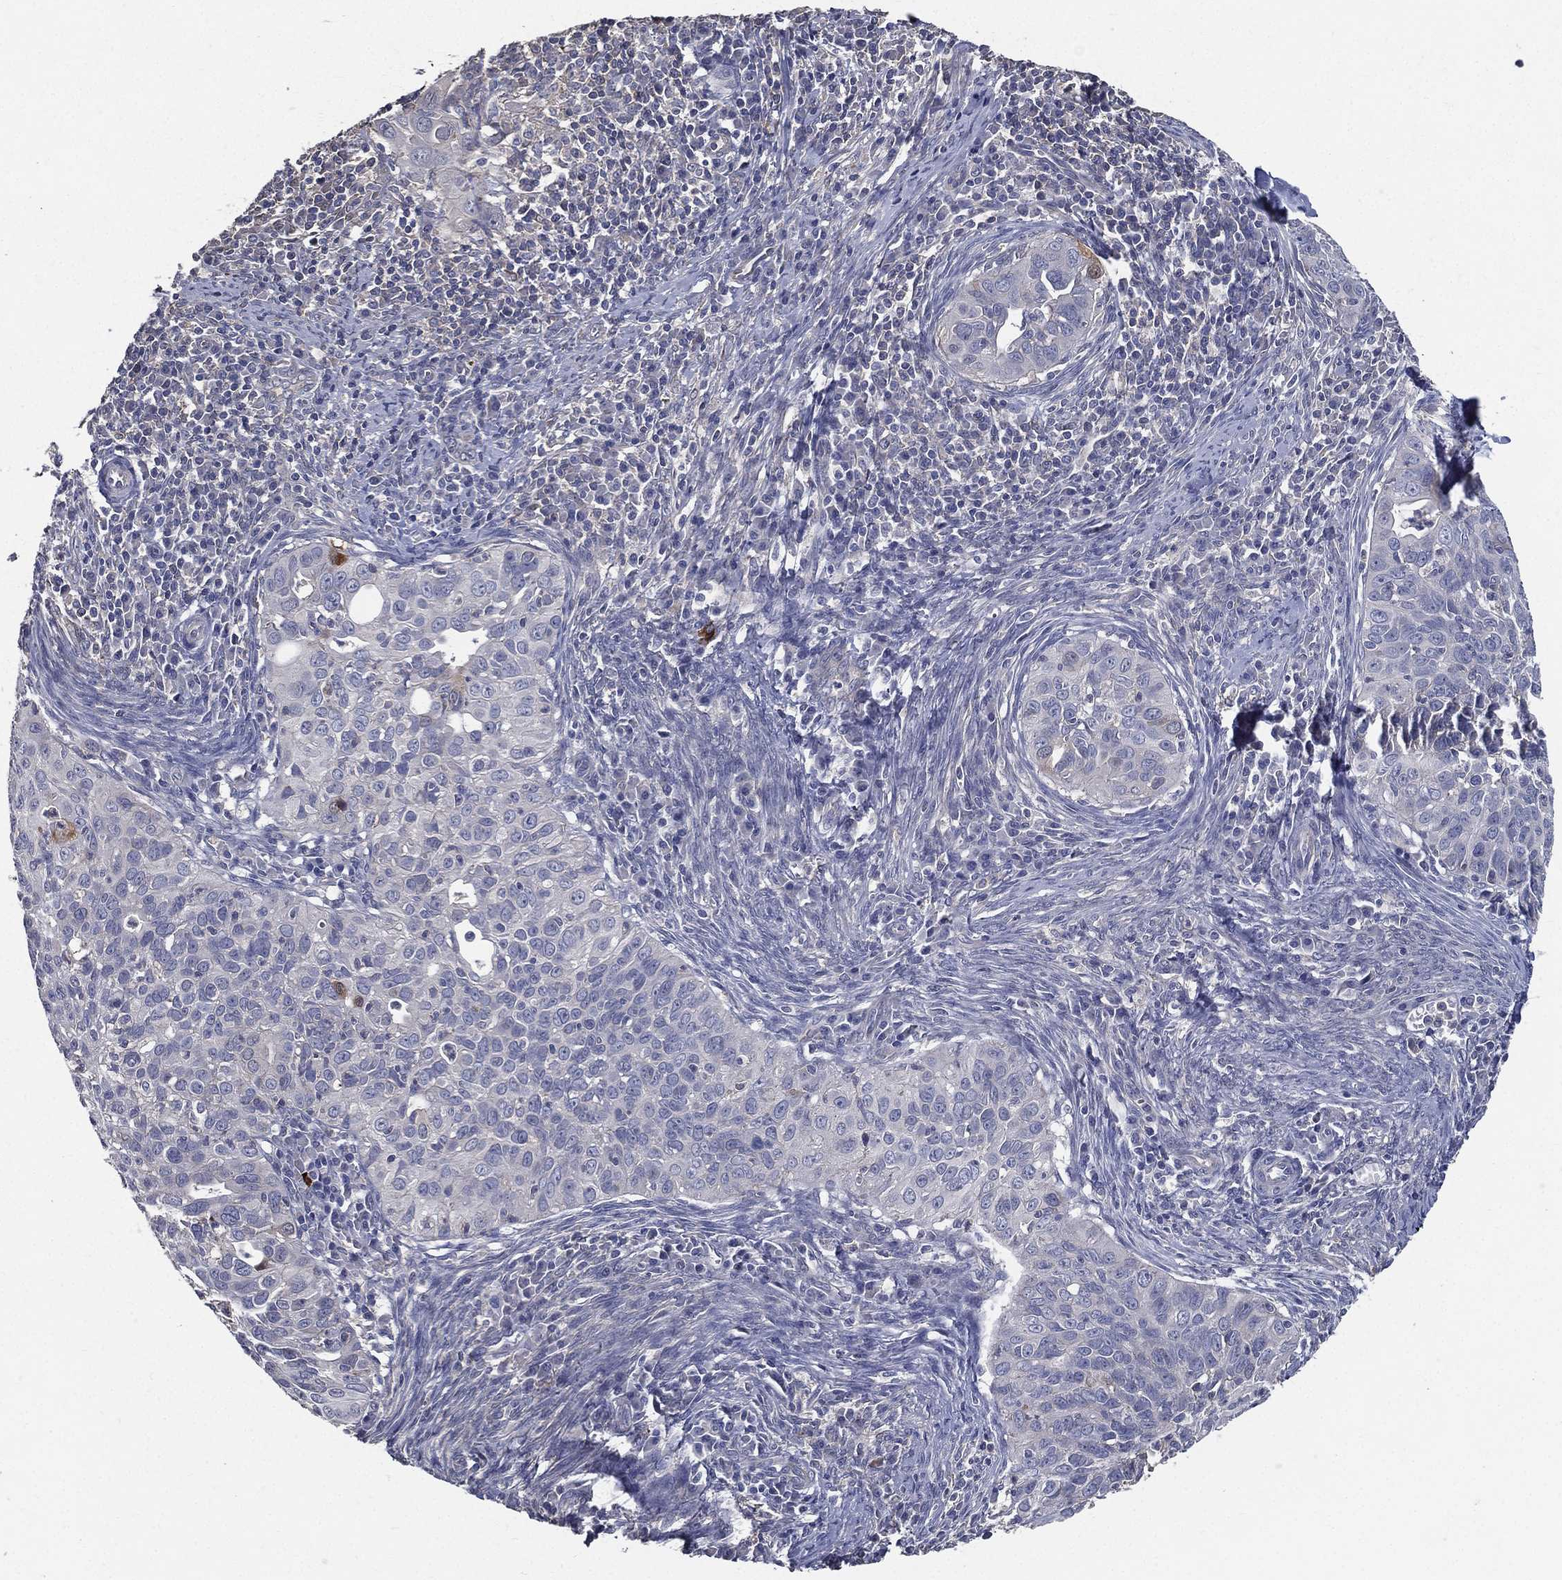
{"staining": {"intensity": "negative", "quantity": "none", "location": "none"}, "tissue": "cervical cancer", "cell_type": "Tumor cells", "image_type": "cancer", "snomed": [{"axis": "morphology", "description": "Squamous cell carcinoma, NOS"}, {"axis": "topography", "description": "Cervix"}], "caption": "Micrograph shows no protein staining in tumor cells of cervical cancer tissue.", "gene": "SERPINB2", "patient": {"sex": "female", "age": 26}}